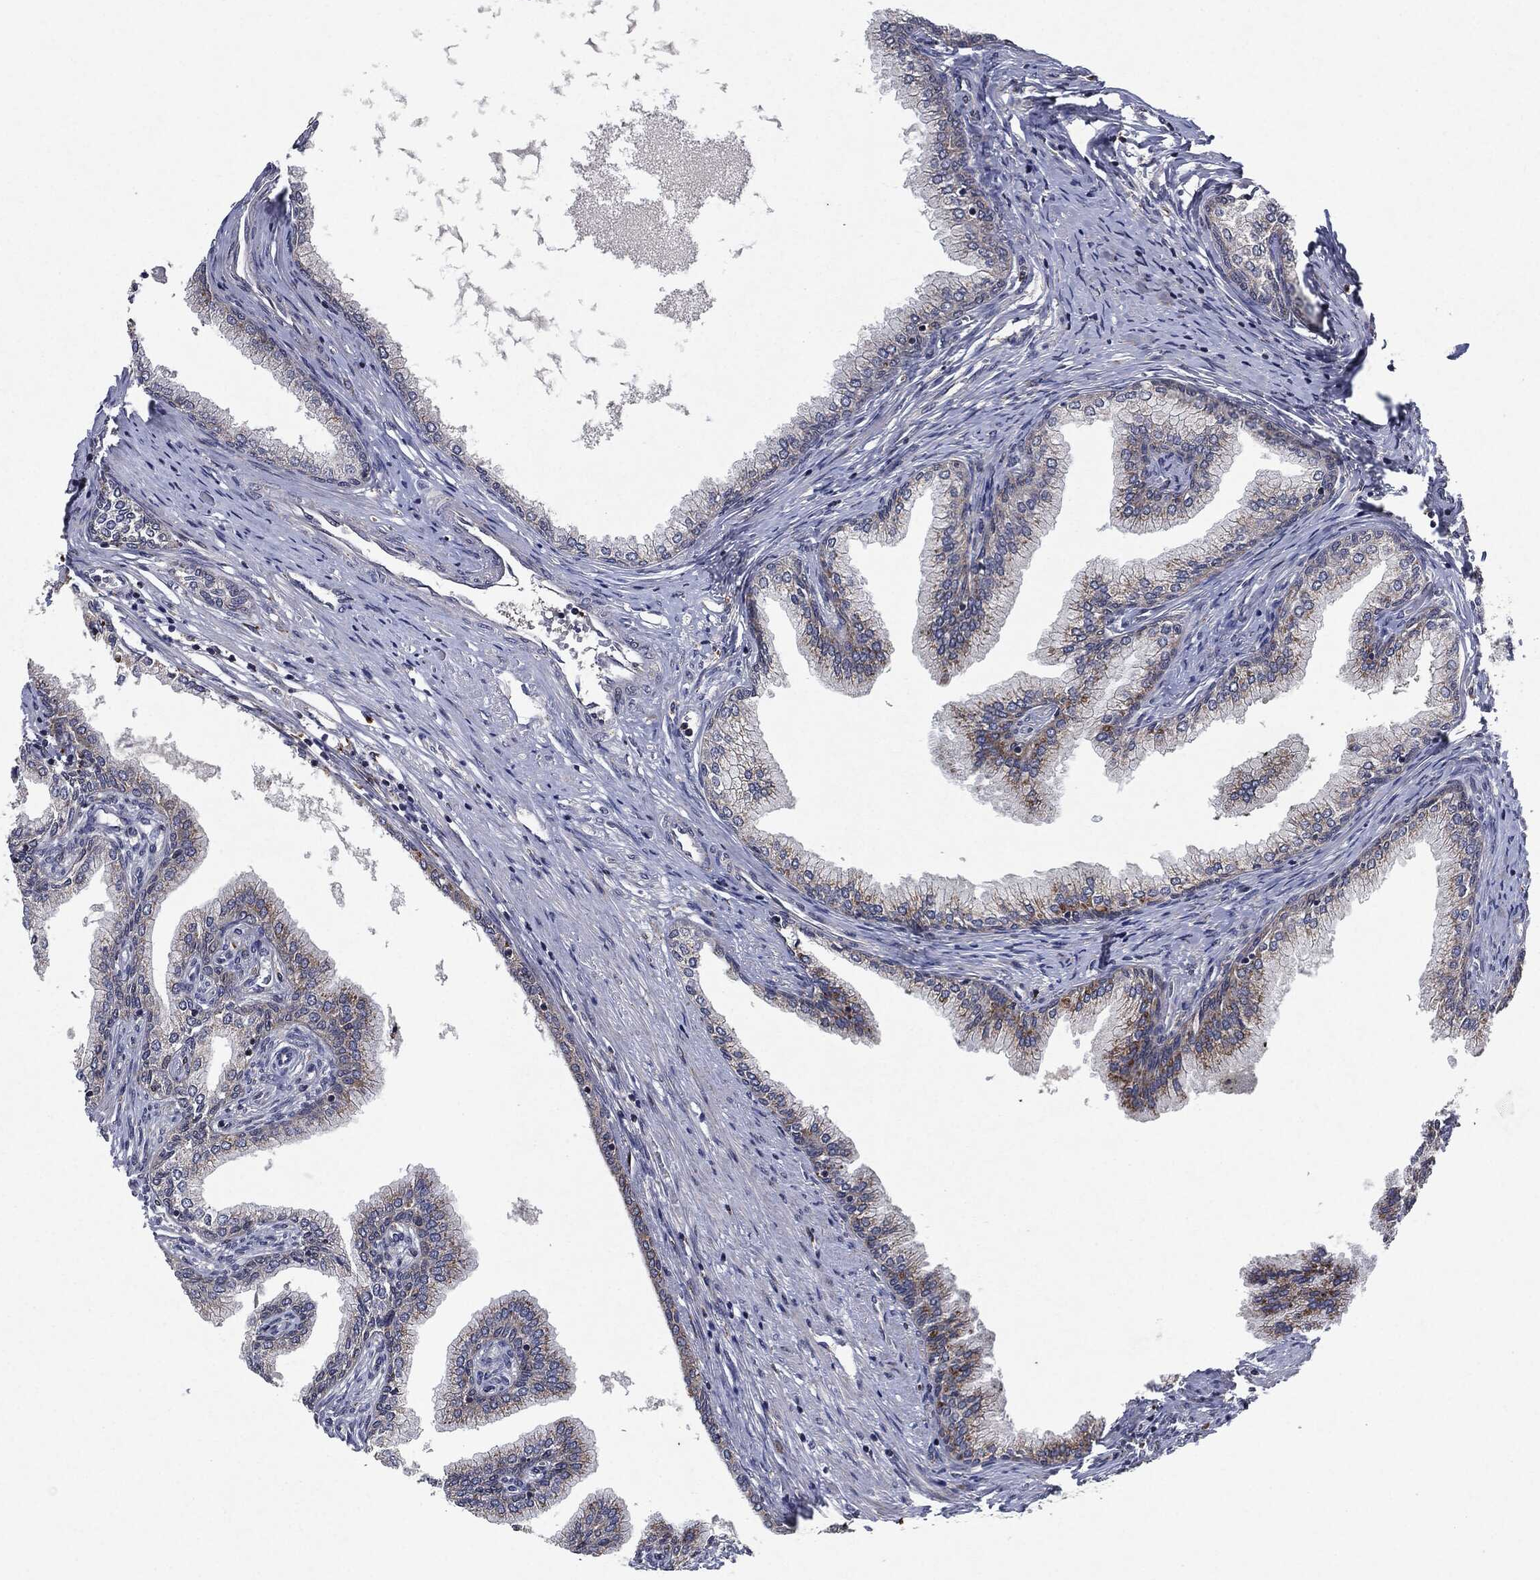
{"staining": {"intensity": "weak", "quantity": "<25%", "location": "cytoplasmic/membranous"}, "tissue": "prostate cancer", "cell_type": "Tumor cells", "image_type": "cancer", "snomed": [{"axis": "morphology", "description": "Adenocarcinoma, Low grade"}, {"axis": "topography", "description": "Prostate and seminal vesicle, NOS"}], "caption": "This is an immunohistochemistry micrograph of prostate cancer (low-grade adenocarcinoma). There is no positivity in tumor cells.", "gene": "SLC31A2", "patient": {"sex": "male", "age": 61}}